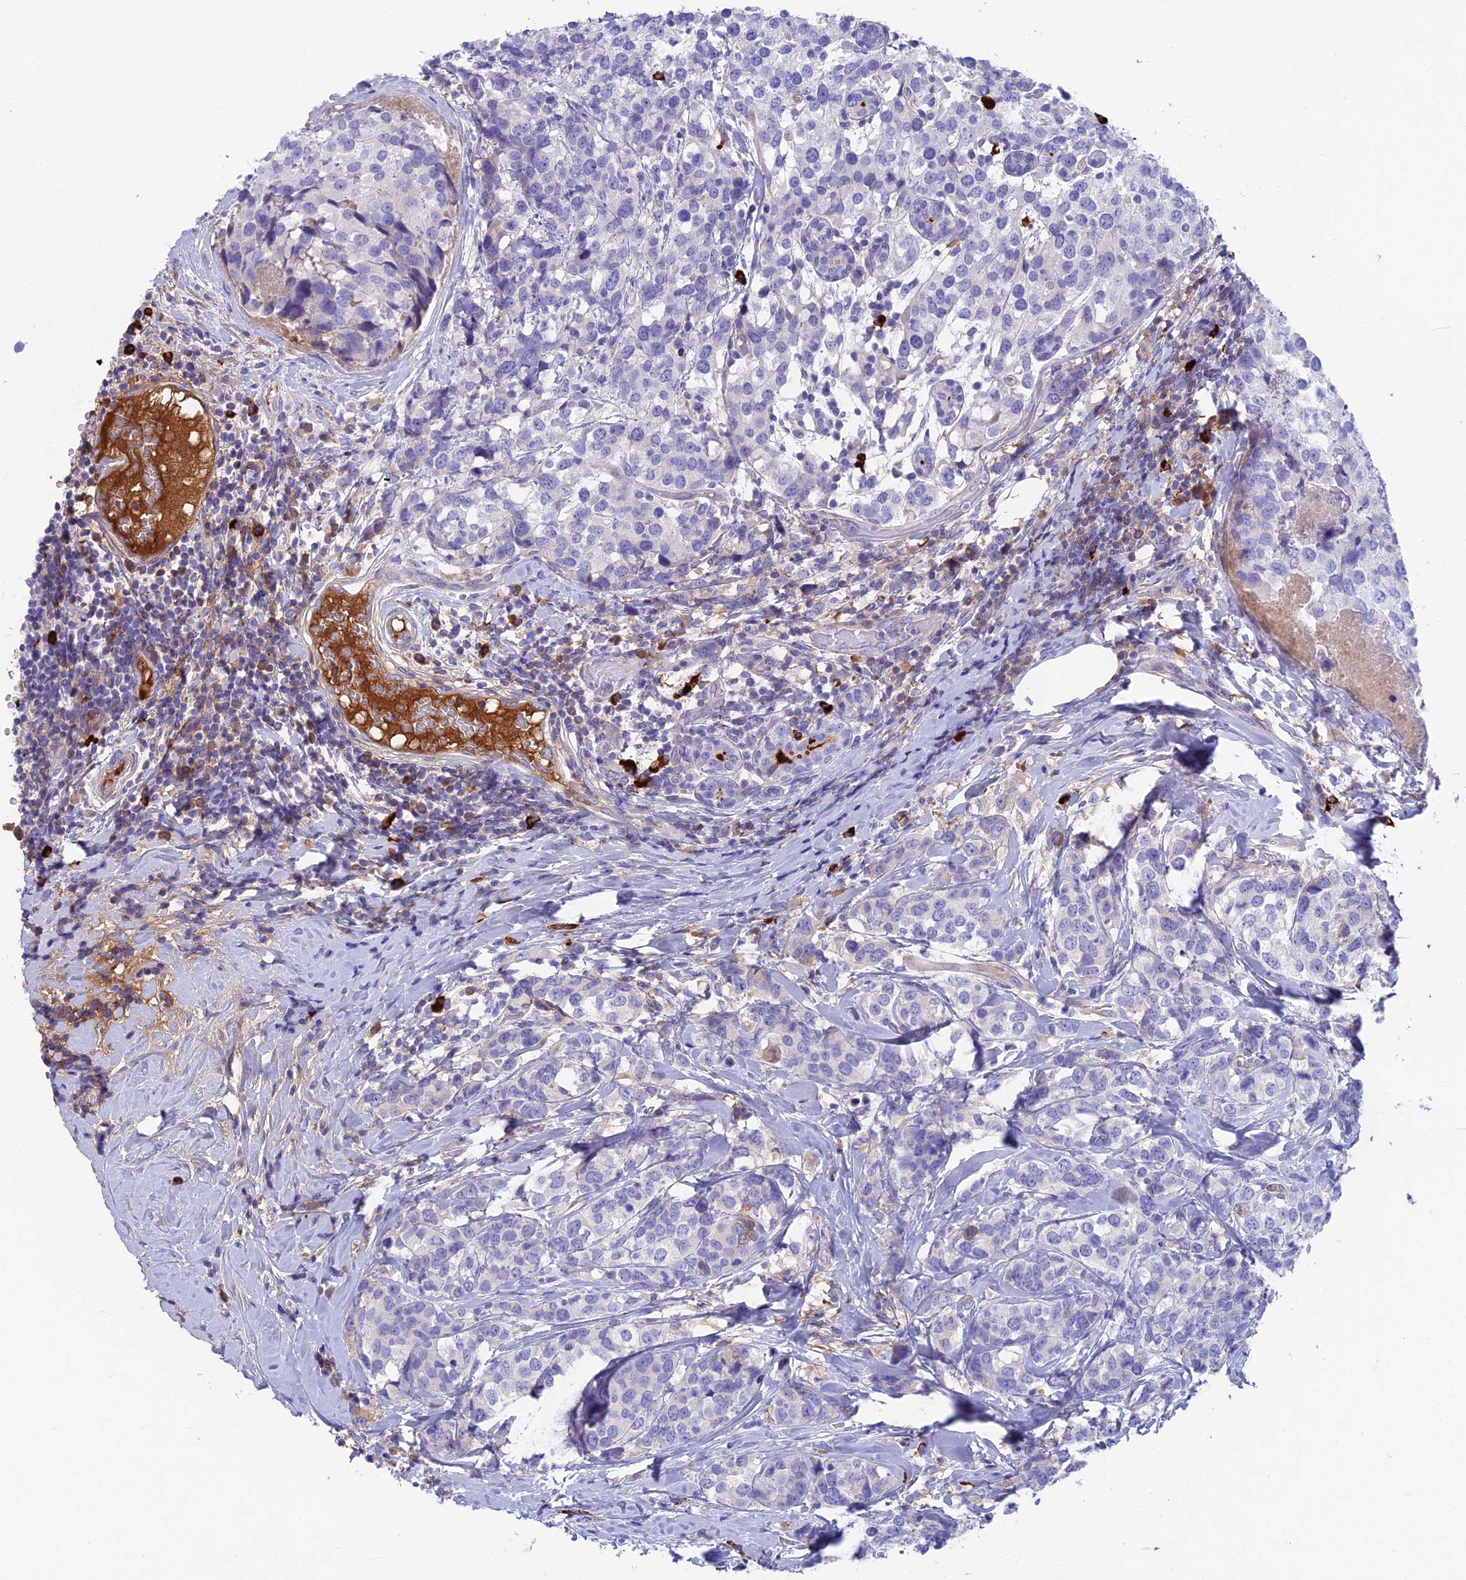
{"staining": {"intensity": "negative", "quantity": "none", "location": "none"}, "tissue": "breast cancer", "cell_type": "Tumor cells", "image_type": "cancer", "snomed": [{"axis": "morphology", "description": "Lobular carcinoma"}, {"axis": "topography", "description": "Breast"}], "caption": "There is no significant expression in tumor cells of breast lobular carcinoma.", "gene": "SNAP91", "patient": {"sex": "female", "age": 59}}